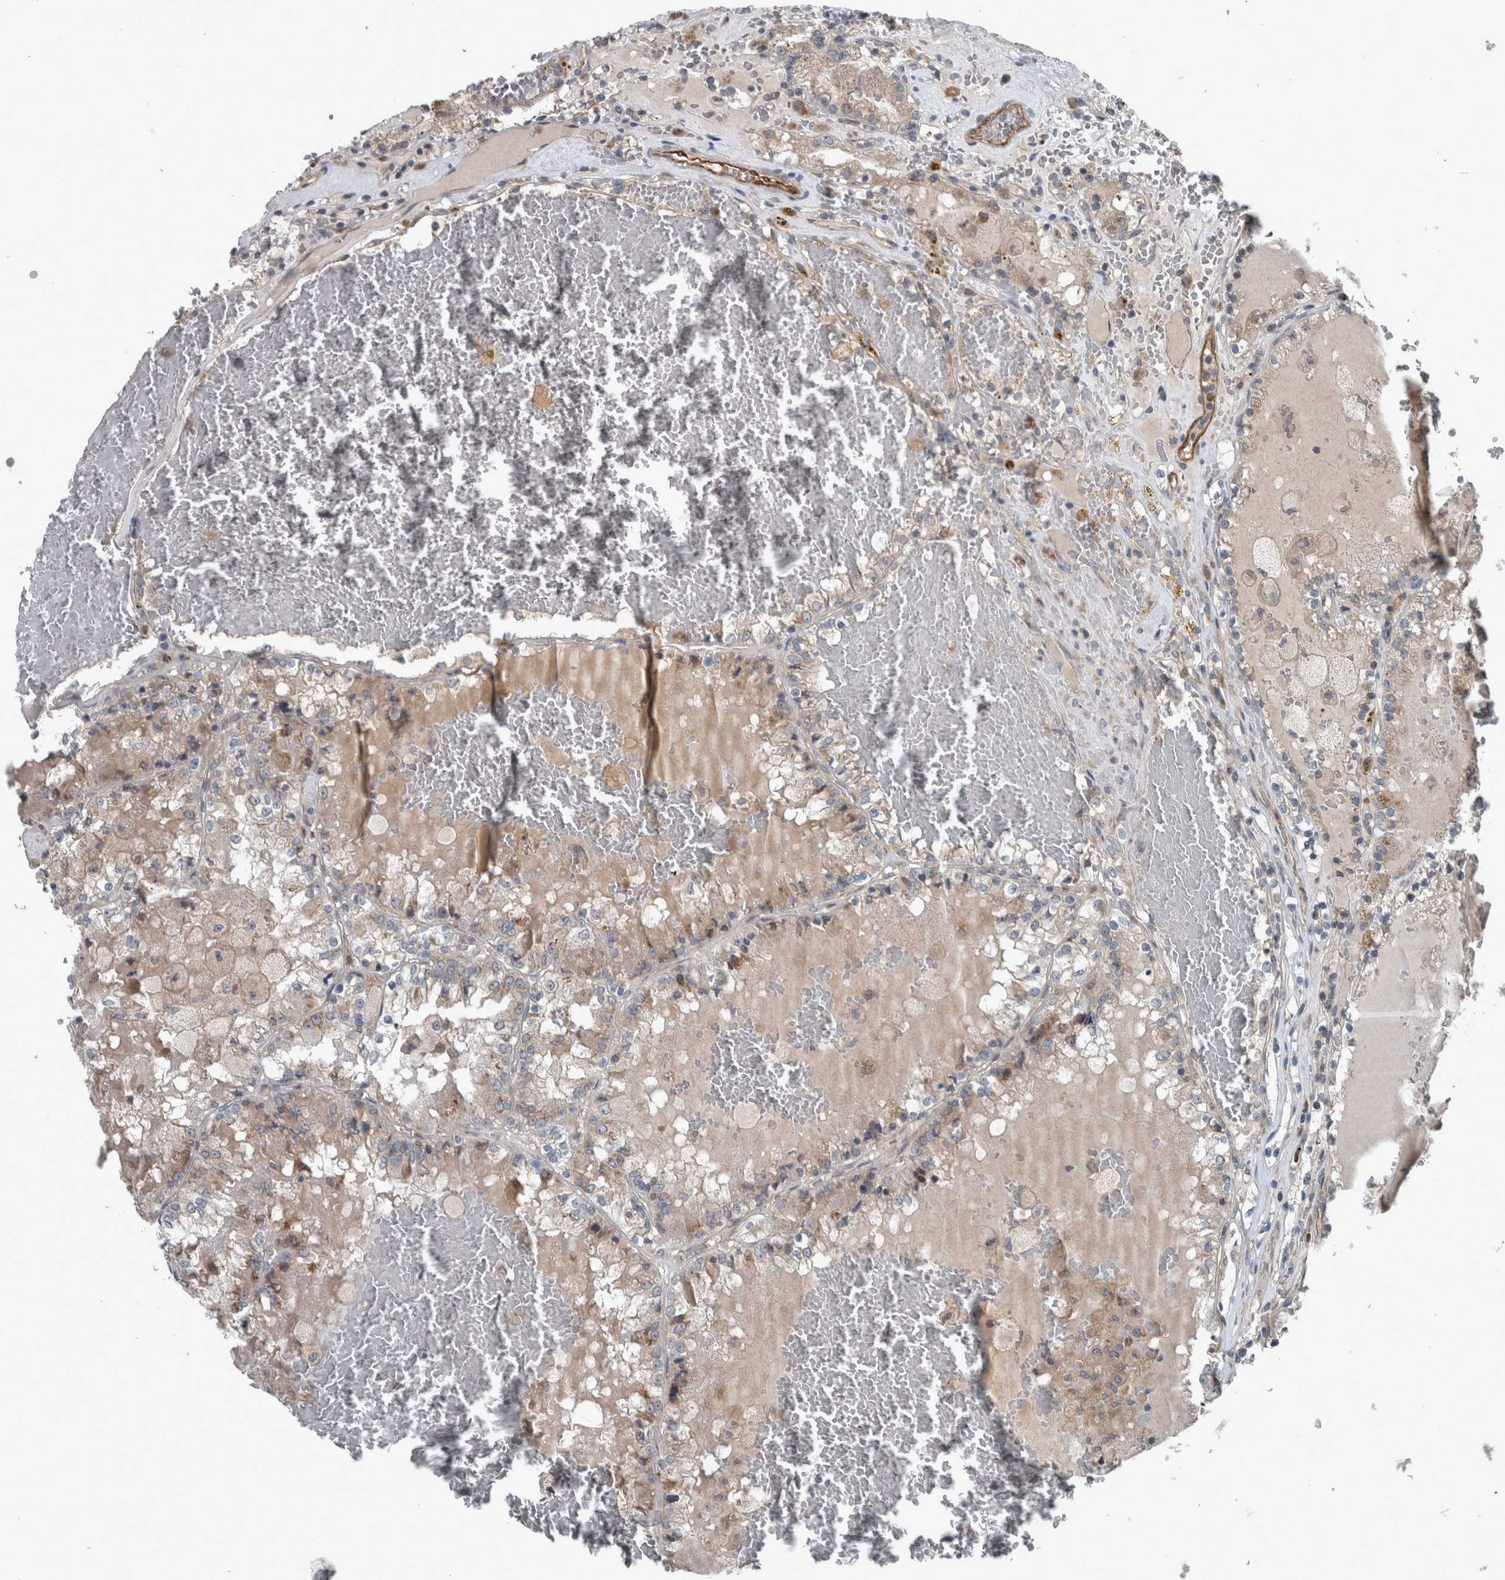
{"staining": {"intensity": "weak", "quantity": "<25%", "location": "cytoplasmic/membranous"}, "tissue": "renal cancer", "cell_type": "Tumor cells", "image_type": "cancer", "snomed": [{"axis": "morphology", "description": "Adenocarcinoma, NOS"}, {"axis": "topography", "description": "Kidney"}], "caption": "An immunohistochemistry histopathology image of renal cancer (adenocarcinoma) is shown. There is no staining in tumor cells of renal cancer (adenocarcinoma).", "gene": "EXOC8", "patient": {"sex": "female", "age": 56}}